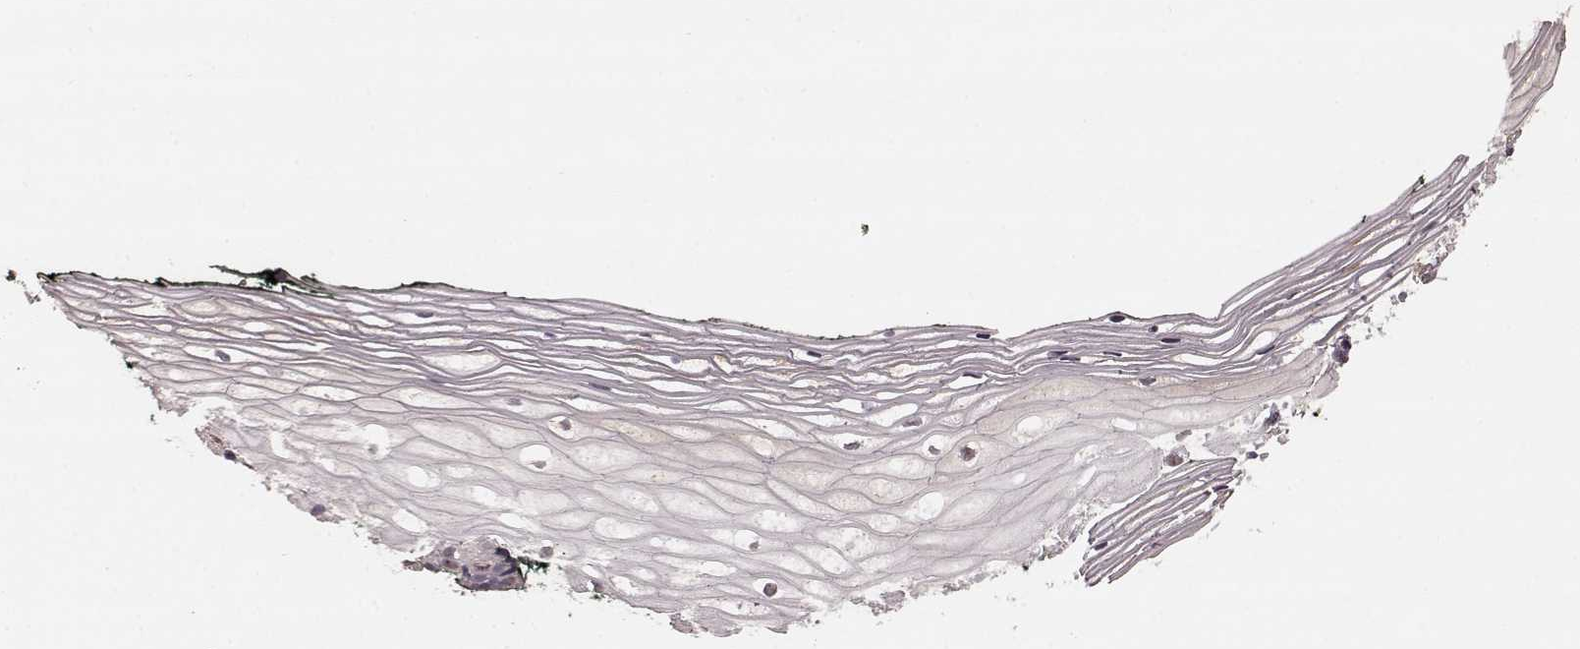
{"staining": {"intensity": "weak", "quantity": "25%-75%", "location": "cytoplasmic/membranous,nuclear"}, "tissue": "vagina", "cell_type": "Squamous epithelial cells", "image_type": "normal", "snomed": [{"axis": "morphology", "description": "Normal tissue, NOS"}, {"axis": "topography", "description": "Vagina"}], "caption": "A photomicrograph showing weak cytoplasmic/membranous,nuclear staining in about 25%-75% of squamous epithelial cells in normal vagina, as visualized by brown immunohistochemical staining.", "gene": "GSS", "patient": {"sex": "female", "age": 47}}